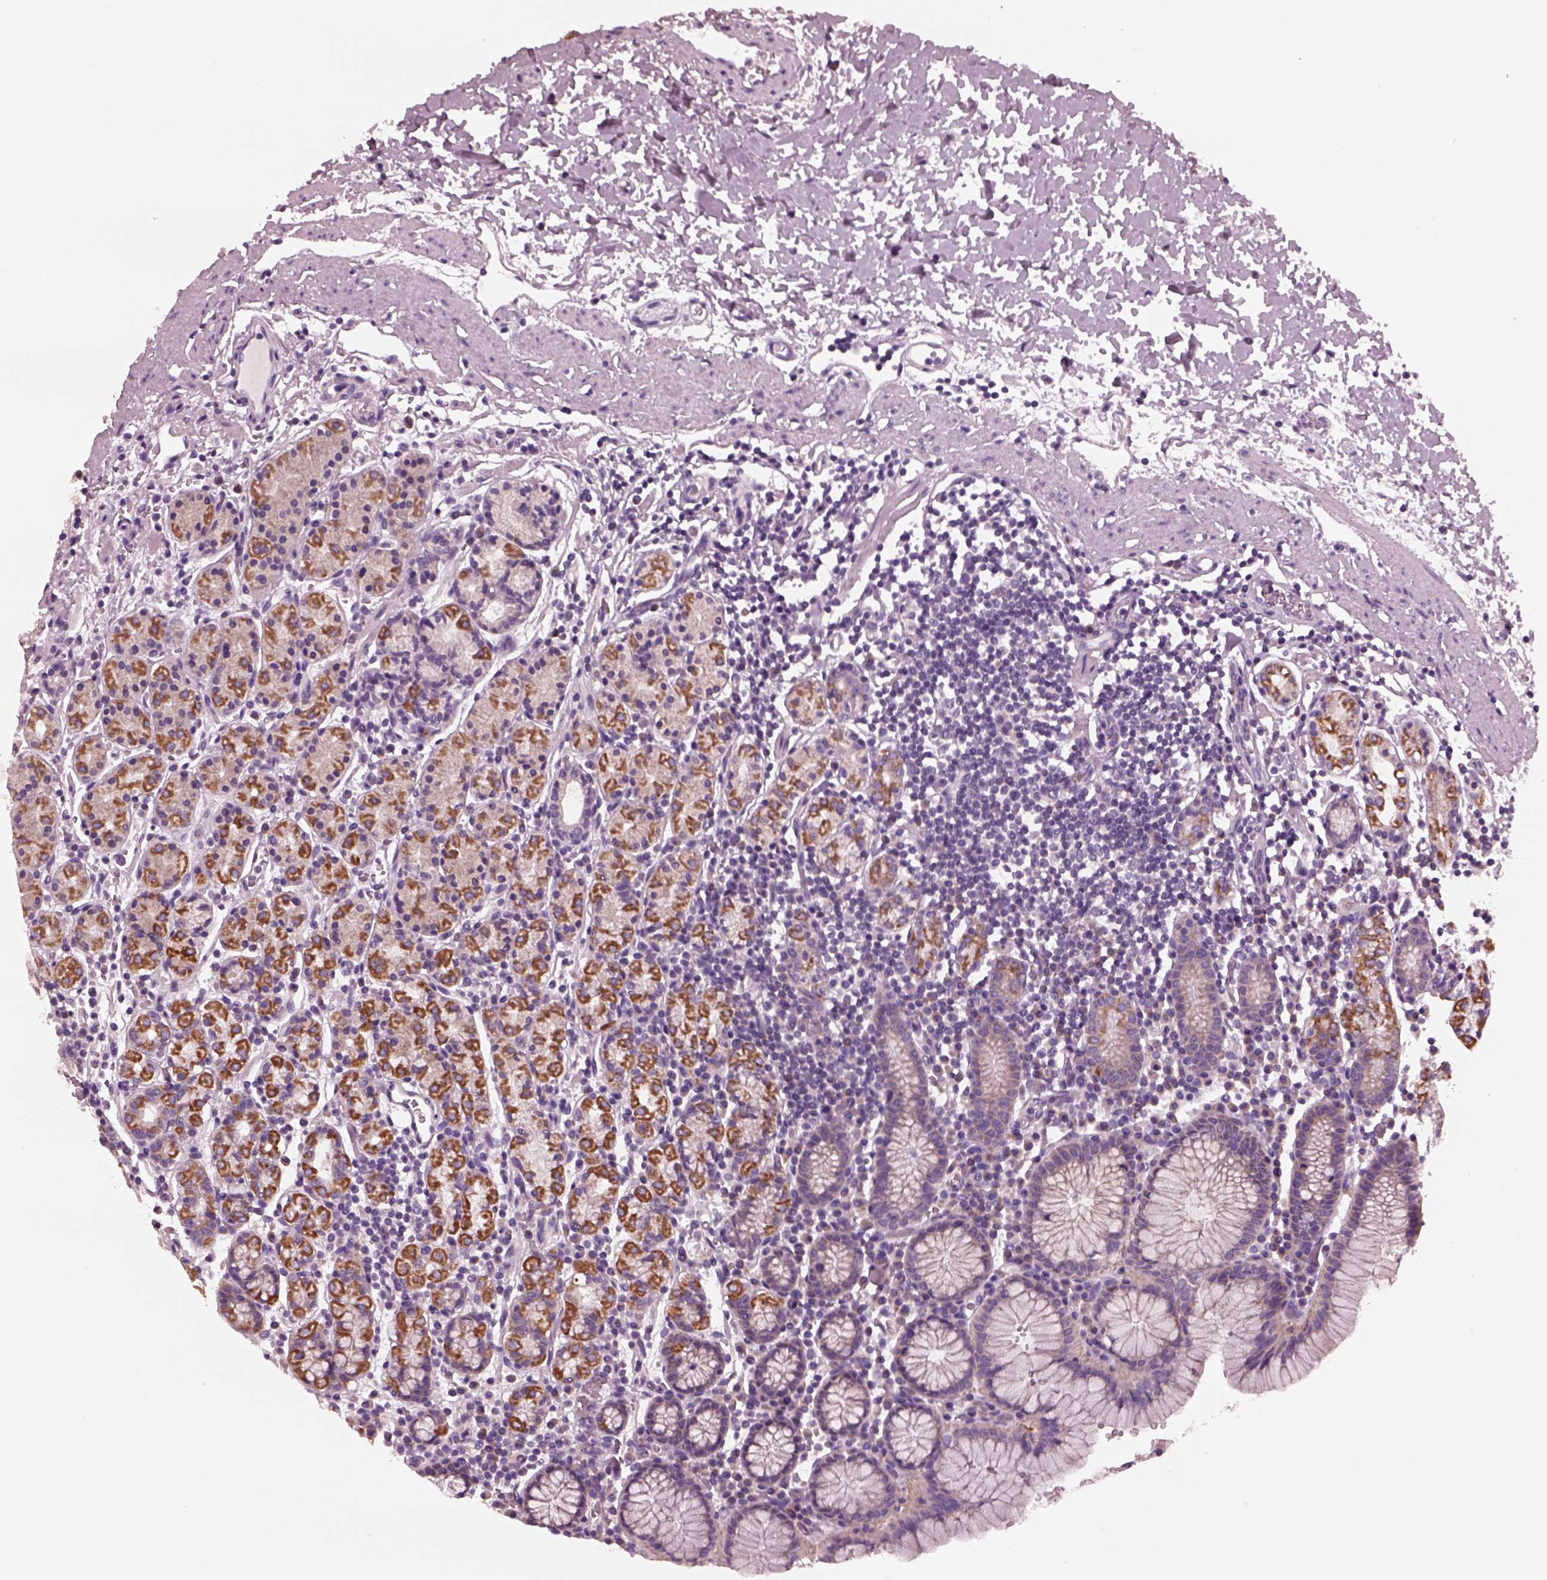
{"staining": {"intensity": "moderate", "quantity": "25%-75%", "location": "cytoplasmic/membranous"}, "tissue": "stomach", "cell_type": "Glandular cells", "image_type": "normal", "snomed": [{"axis": "morphology", "description": "Normal tissue, NOS"}, {"axis": "topography", "description": "Stomach, upper"}, {"axis": "topography", "description": "Stomach"}], "caption": "Protein staining by IHC exhibits moderate cytoplasmic/membranous positivity in about 25%-75% of glandular cells in normal stomach.", "gene": "AP4M1", "patient": {"sex": "male", "age": 62}}